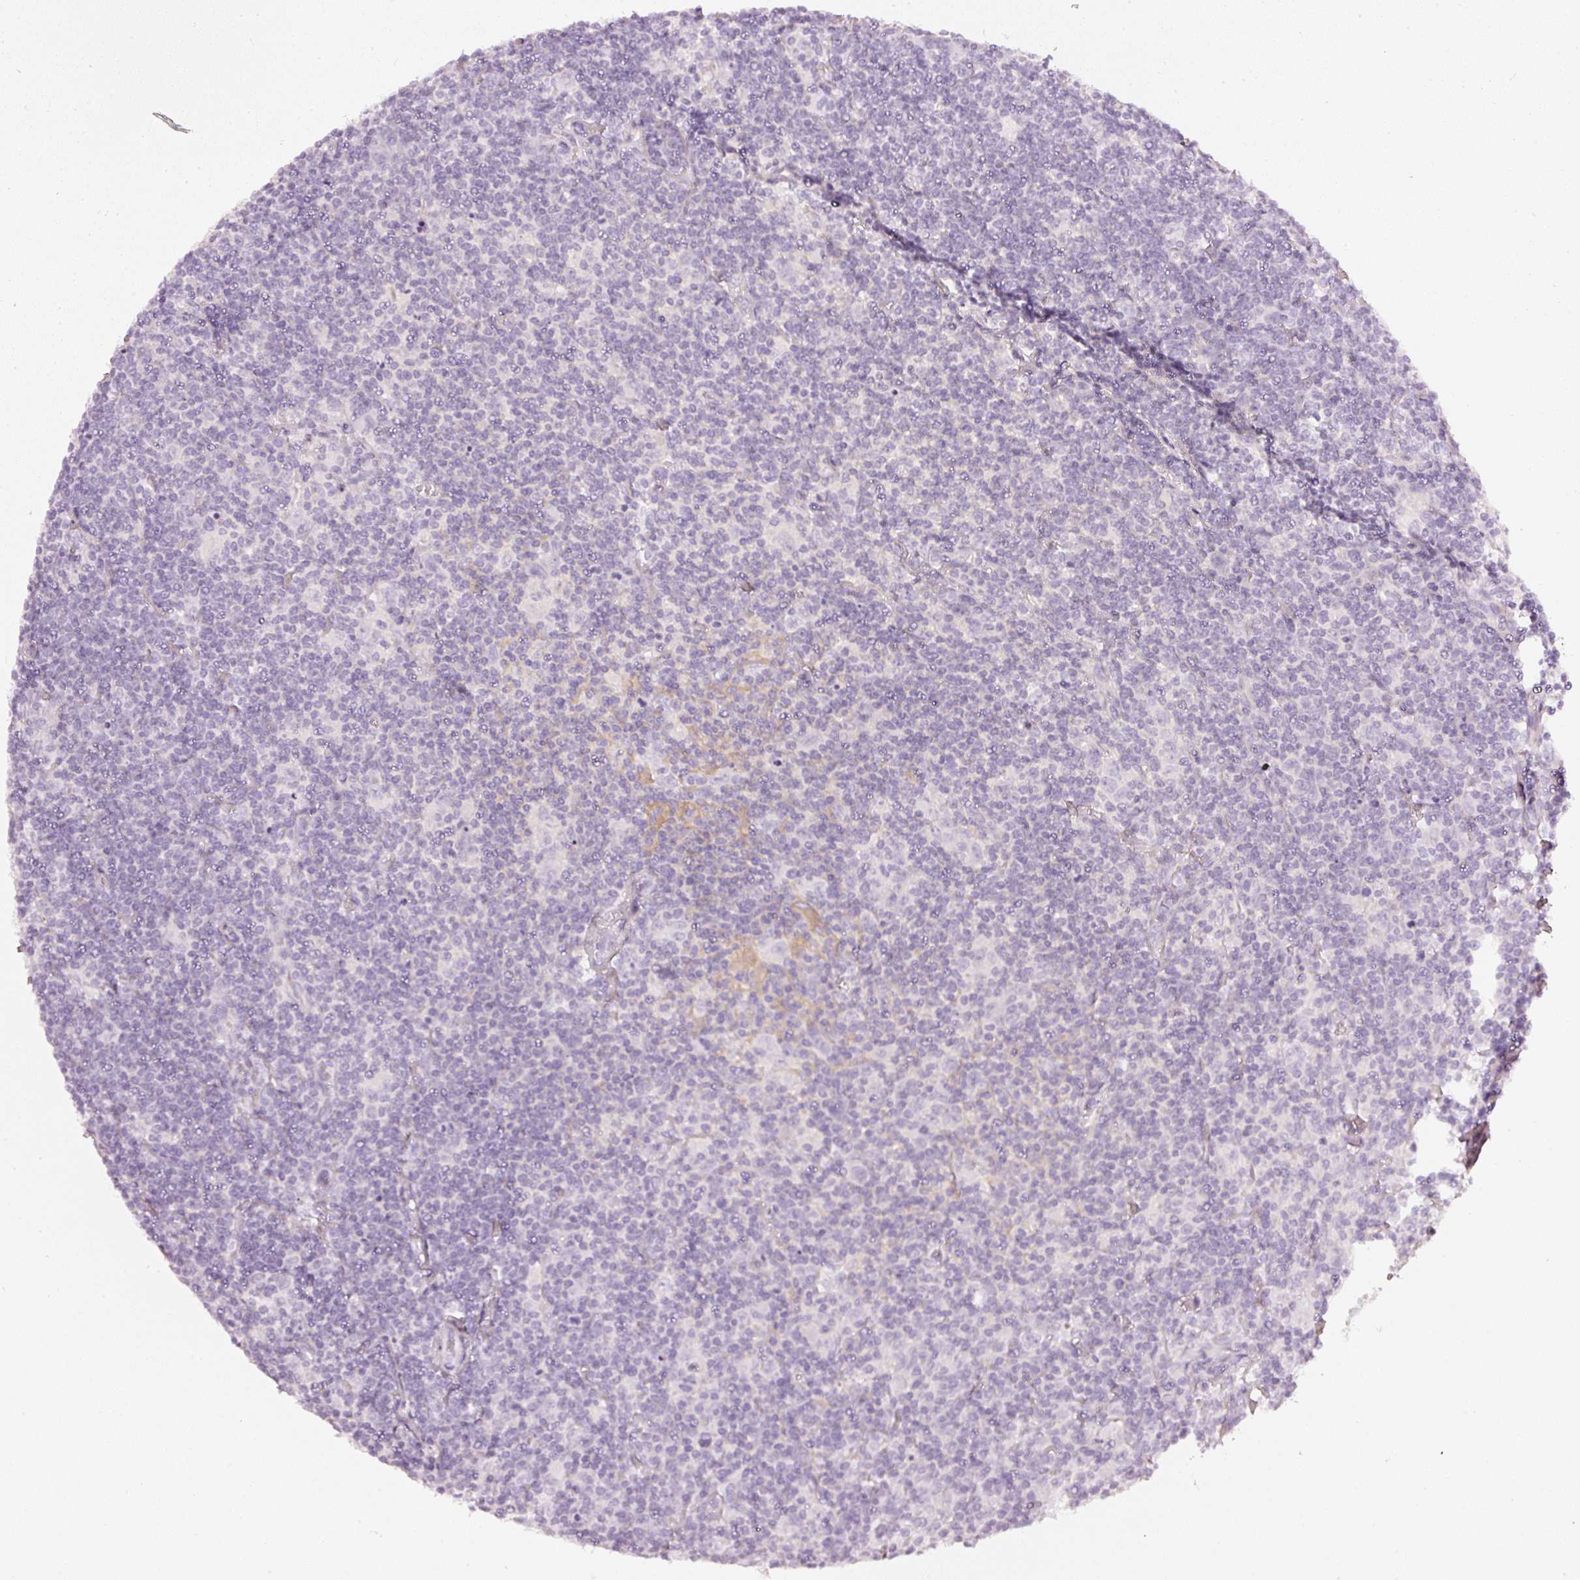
{"staining": {"intensity": "negative", "quantity": "none", "location": "none"}, "tissue": "lymphoma", "cell_type": "Tumor cells", "image_type": "cancer", "snomed": [{"axis": "morphology", "description": "Hodgkin's disease, NOS"}, {"axis": "topography", "description": "Lymph node"}], "caption": "Immunohistochemical staining of lymphoma reveals no significant positivity in tumor cells.", "gene": "CNP", "patient": {"sex": "female", "age": 18}}